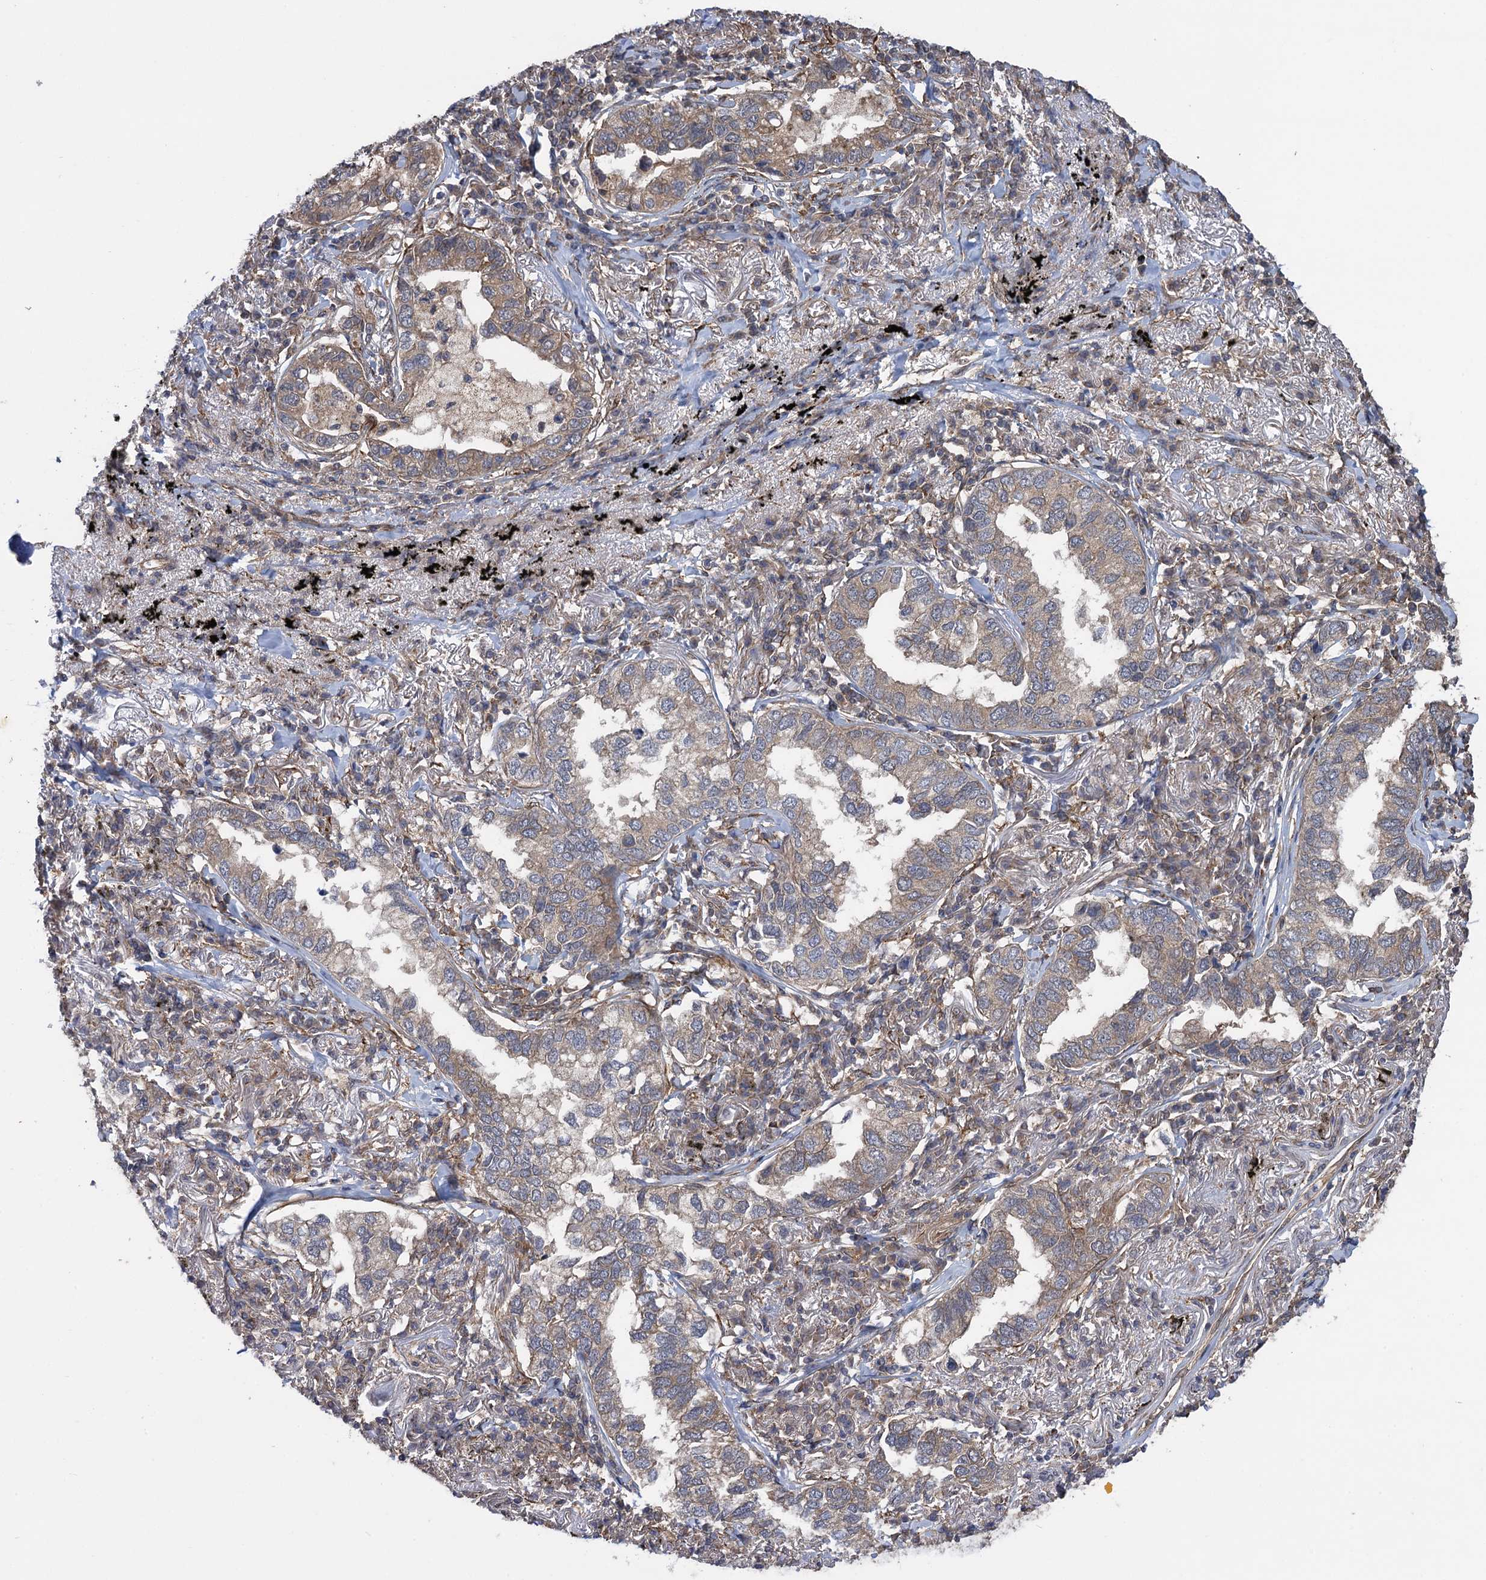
{"staining": {"intensity": "weak", "quantity": "25%-75%", "location": "cytoplasmic/membranous"}, "tissue": "lung cancer", "cell_type": "Tumor cells", "image_type": "cancer", "snomed": [{"axis": "morphology", "description": "Adenocarcinoma, NOS"}, {"axis": "topography", "description": "Lung"}], "caption": "Protein analysis of lung cancer tissue demonstrates weak cytoplasmic/membranous expression in approximately 25%-75% of tumor cells.", "gene": "HAUS1", "patient": {"sex": "male", "age": 65}}